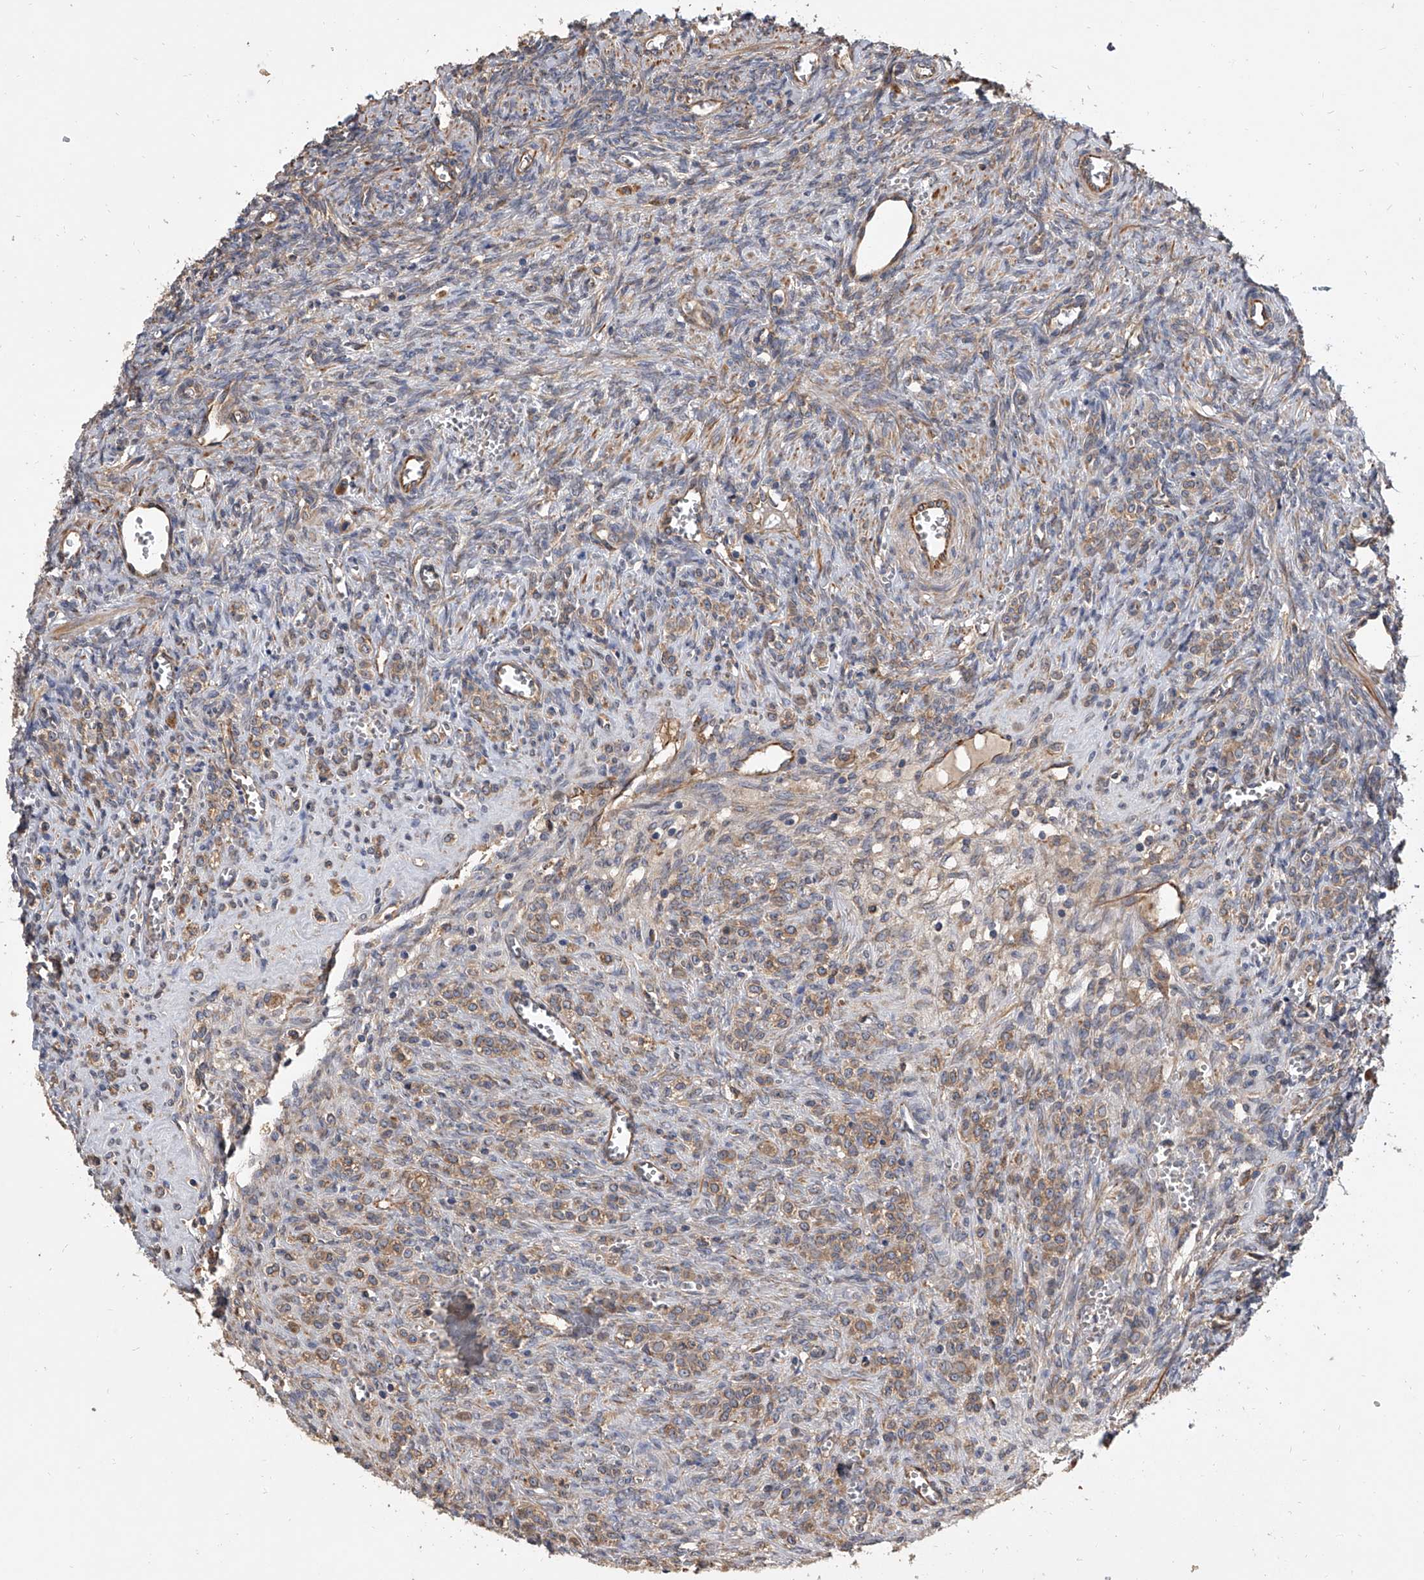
{"staining": {"intensity": "negative", "quantity": "none", "location": "none"}, "tissue": "ovary", "cell_type": "Ovarian stroma cells", "image_type": "normal", "snomed": [{"axis": "morphology", "description": "Normal tissue, NOS"}, {"axis": "topography", "description": "Ovary"}], "caption": "Histopathology image shows no protein expression in ovarian stroma cells of unremarkable ovary.", "gene": "EXOC4", "patient": {"sex": "female", "age": 41}}